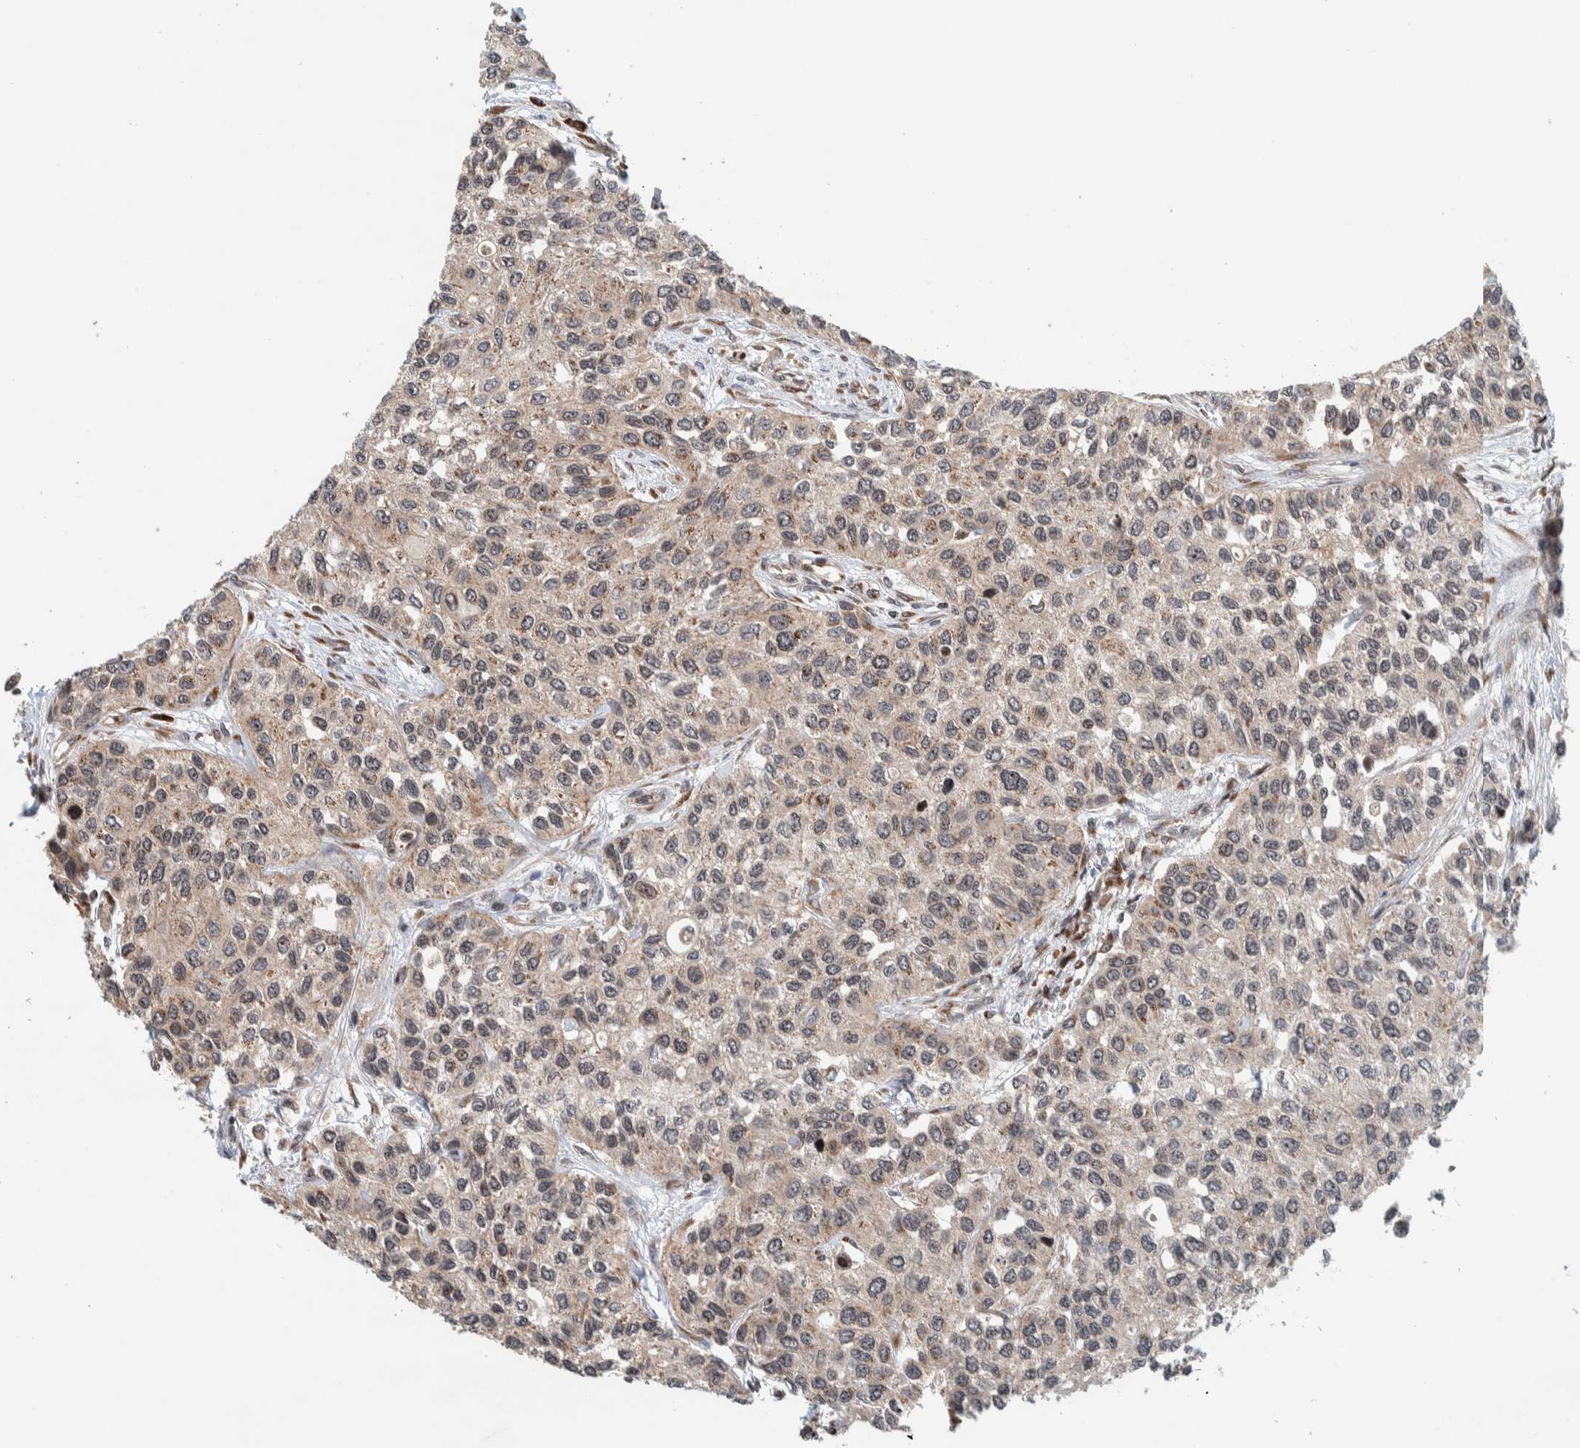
{"staining": {"intensity": "weak", "quantity": "25%-75%", "location": "cytoplasmic/membranous,nuclear"}, "tissue": "urothelial cancer", "cell_type": "Tumor cells", "image_type": "cancer", "snomed": [{"axis": "morphology", "description": "Urothelial carcinoma, High grade"}, {"axis": "topography", "description": "Urinary bladder"}], "caption": "Tumor cells display low levels of weak cytoplasmic/membranous and nuclear positivity in approximately 25%-75% of cells in human urothelial carcinoma (high-grade).", "gene": "CCDC182", "patient": {"sex": "female", "age": 56}}